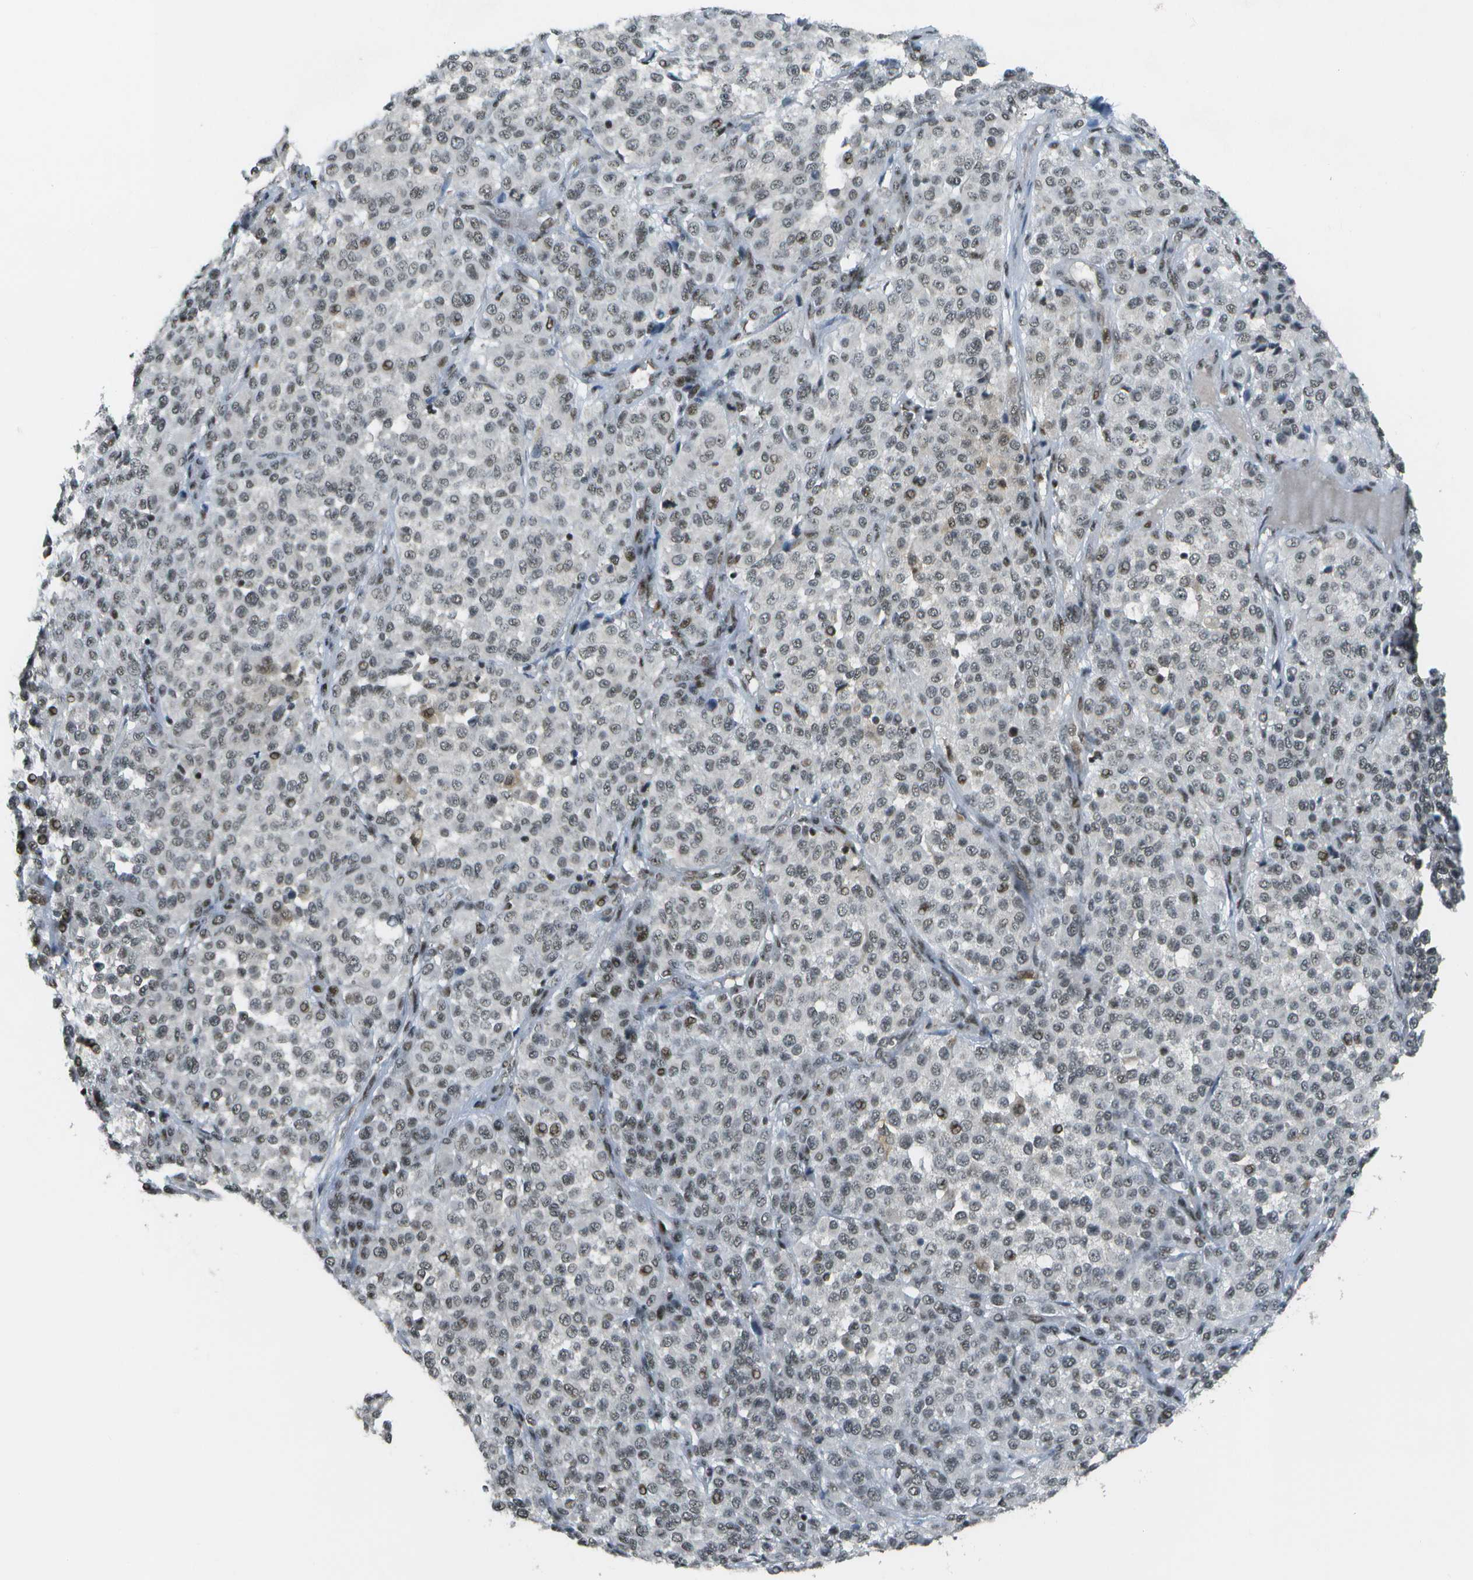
{"staining": {"intensity": "moderate", "quantity": "<25%", "location": "nuclear"}, "tissue": "melanoma", "cell_type": "Tumor cells", "image_type": "cancer", "snomed": [{"axis": "morphology", "description": "Malignant melanoma, Metastatic site"}, {"axis": "topography", "description": "Pancreas"}], "caption": "Immunohistochemistry histopathology image of neoplastic tissue: malignant melanoma (metastatic site) stained using immunohistochemistry demonstrates low levels of moderate protein expression localized specifically in the nuclear of tumor cells, appearing as a nuclear brown color.", "gene": "IRF7", "patient": {"sex": "female", "age": 30}}